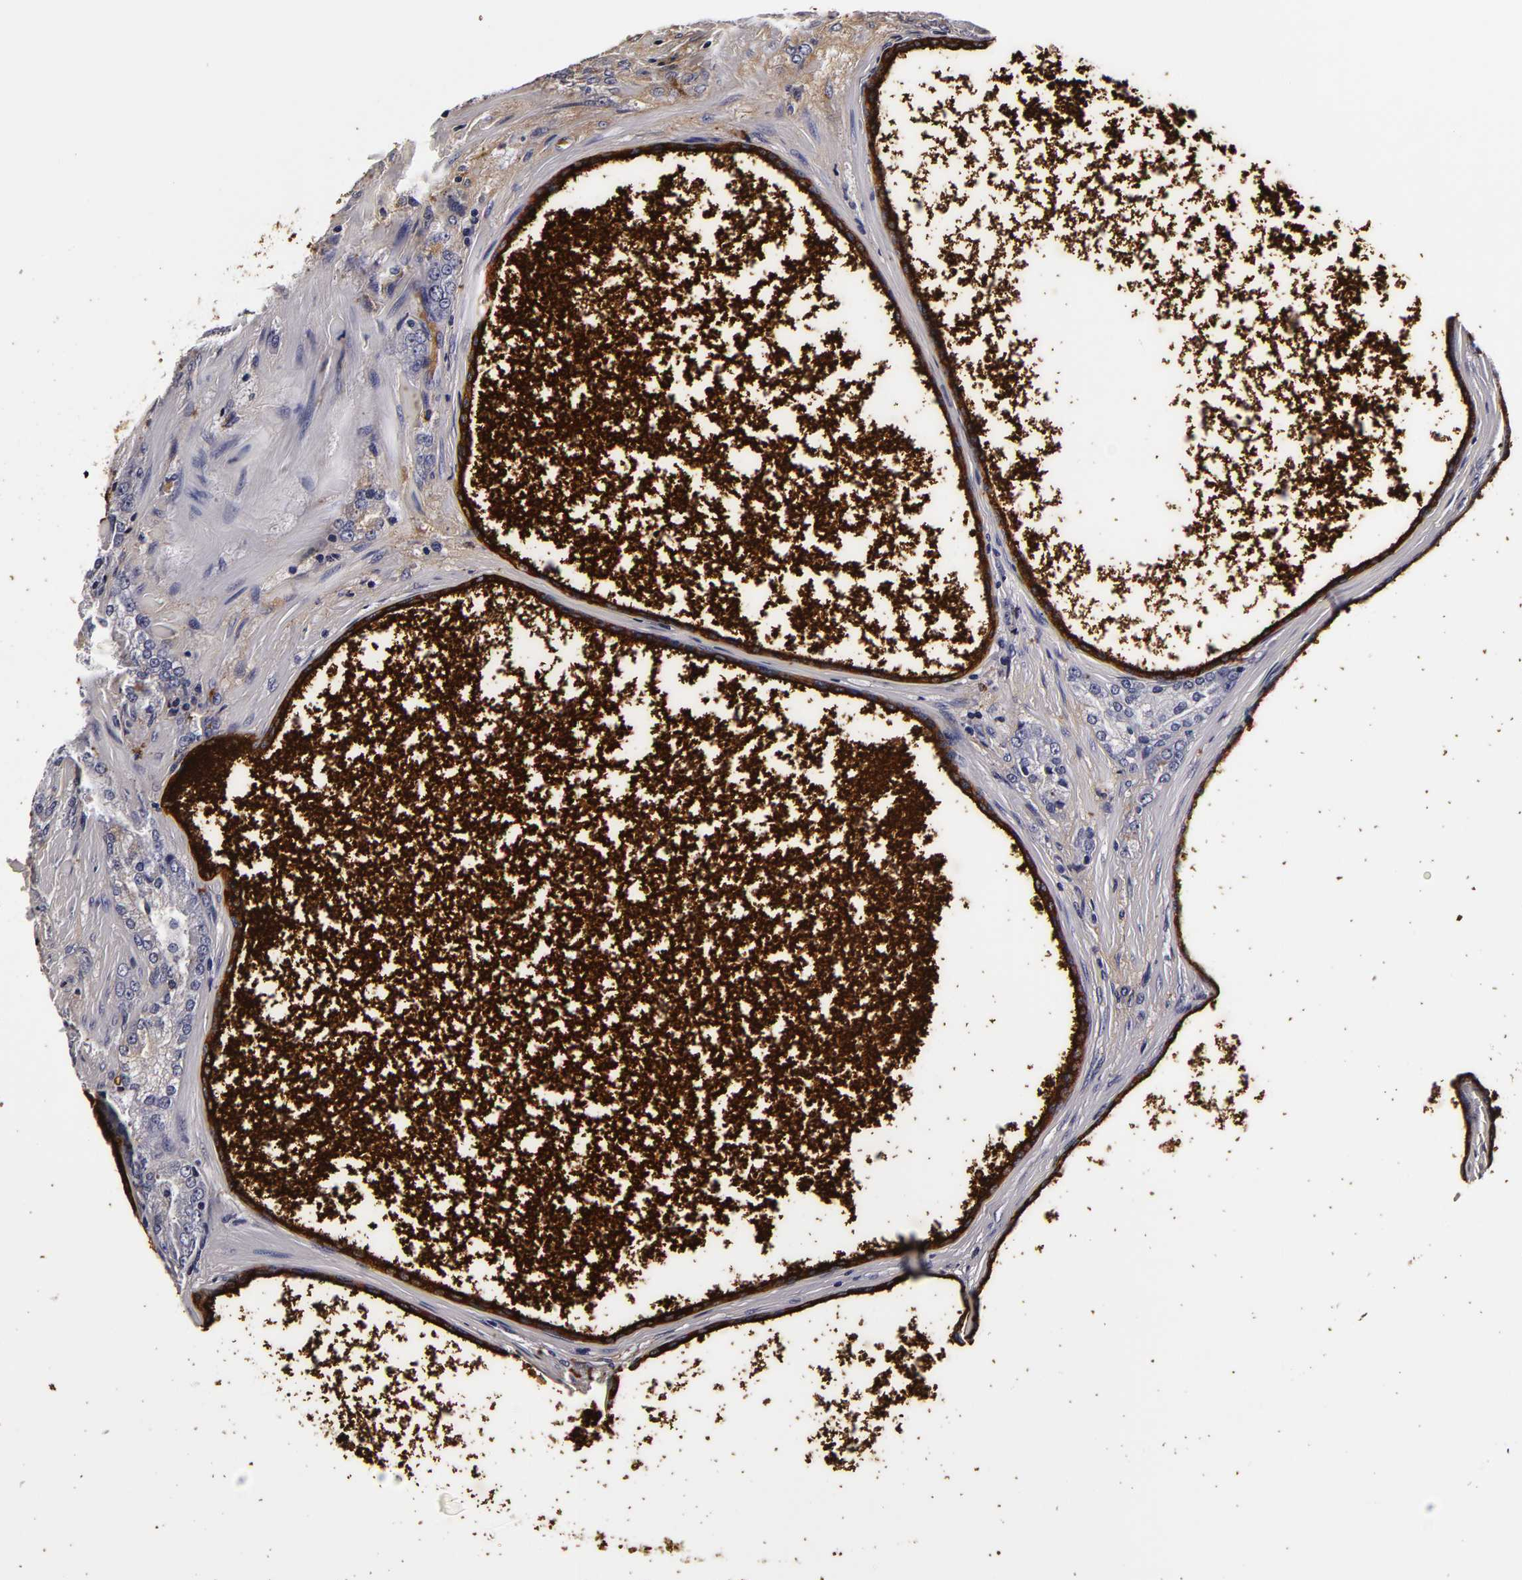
{"staining": {"intensity": "negative", "quantity": "none", "location": "none"}, "tissue": "prostate cancer", "cell_type": "Tumor cells", "image_type": "cancer", "snomed": [{"axis": "morphology", "description": "Adenocarcinoma, High grade"}, {"axis": "topography", "description": "Prostate"}], "caption": "The photomicrograph reveals no staining of tumor cells in prostate adenocarcinoma (high-grade). Nuclei are stained in blue.", "gene": "LGALS3BP", "patient": {"sex": "male", "age": 71}}